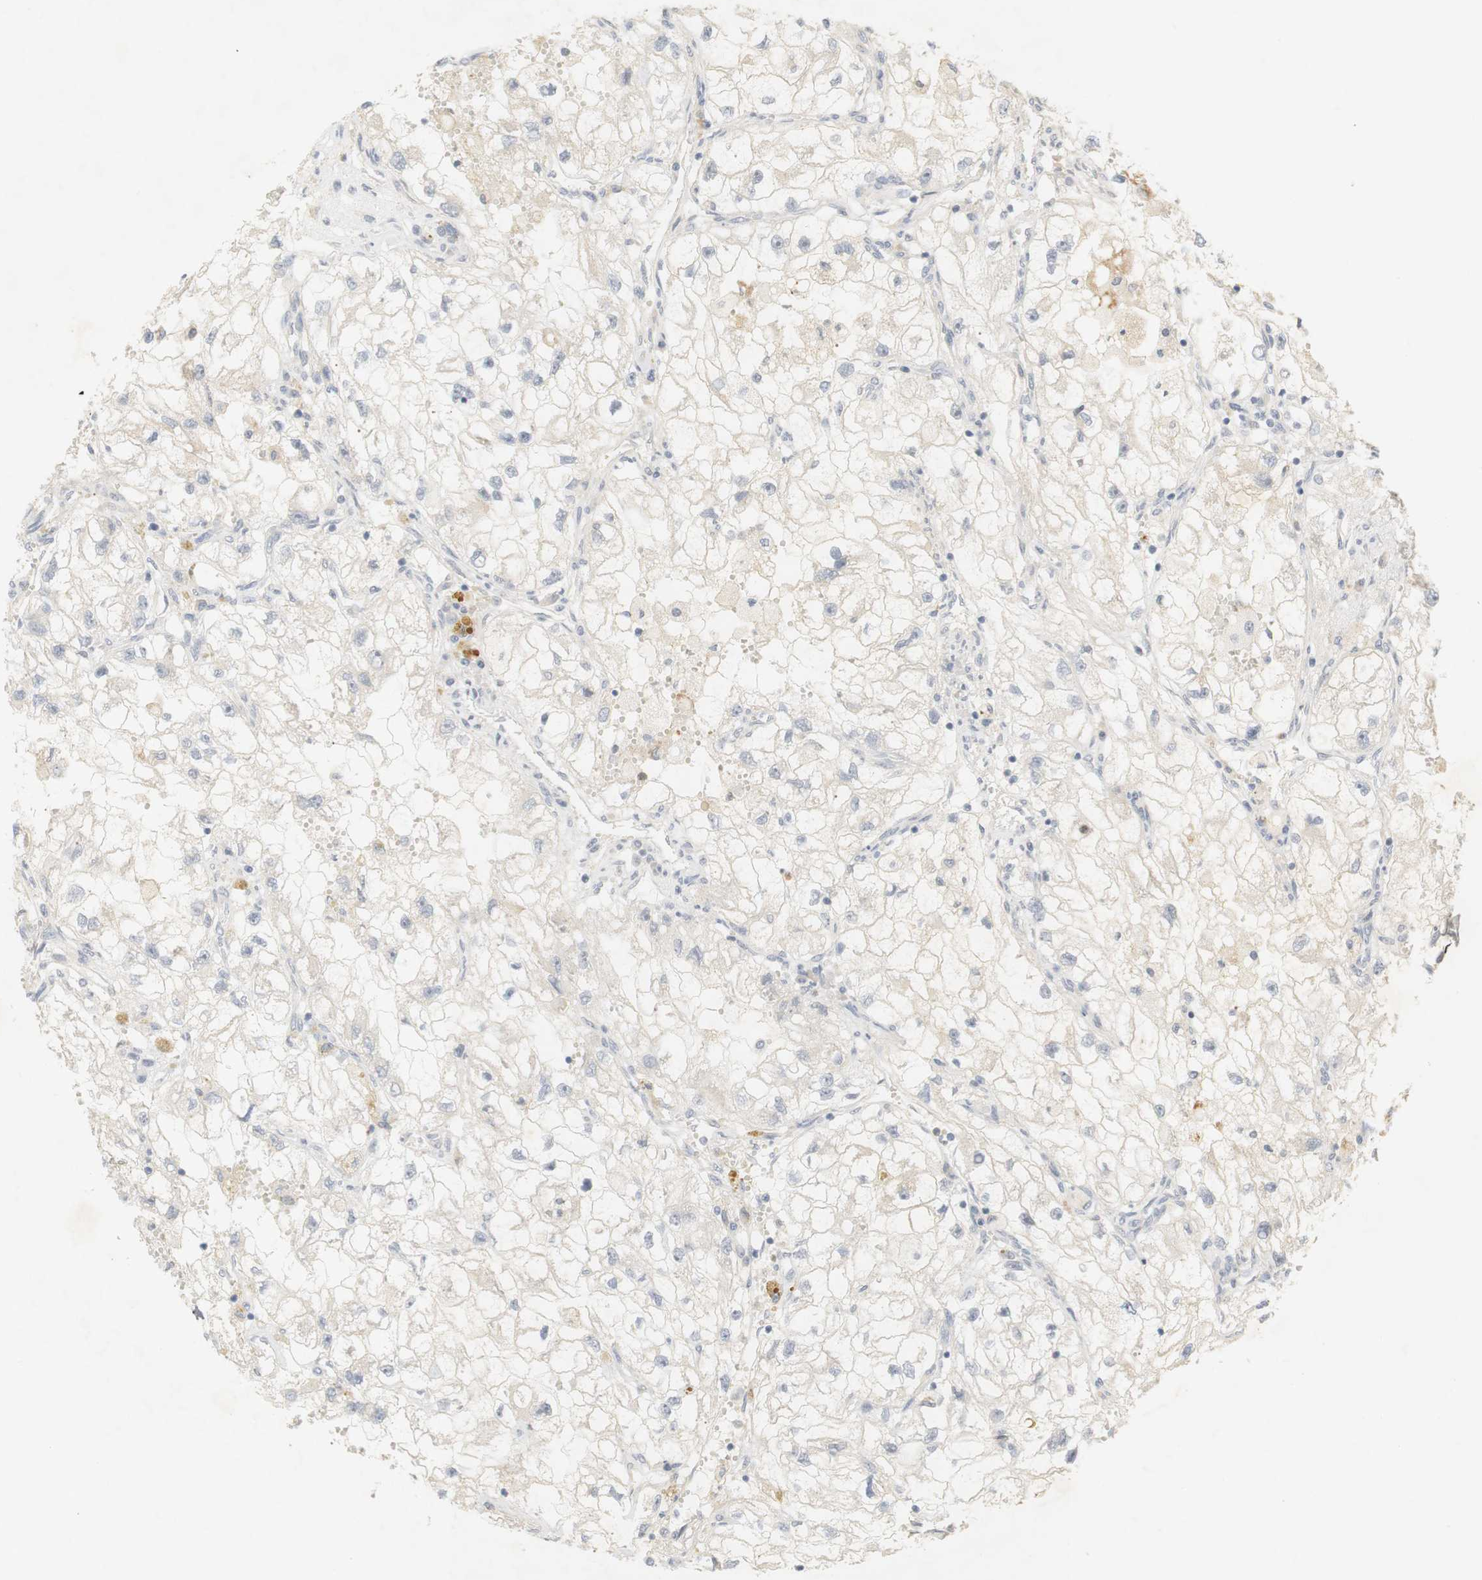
{"staining": {"intensity": "weak", "quantity": "<25%", "location": "cytoplasmic/membranous"}, "tissue": "renal cancer", "cell_type": "Tumor cells", "image_type": "cancer", "snomed": [{"axis": "morphology", "description": "Adenocarcinoma, NOS"}, {"axis": "topography", "description": "Kidney"}], "caption": "An image of human renal cancer (adenocarcinoma) is negative for staining in tumor cells.", "gene": "RTN3", "patient": {"sex": "female", "age": 70}}